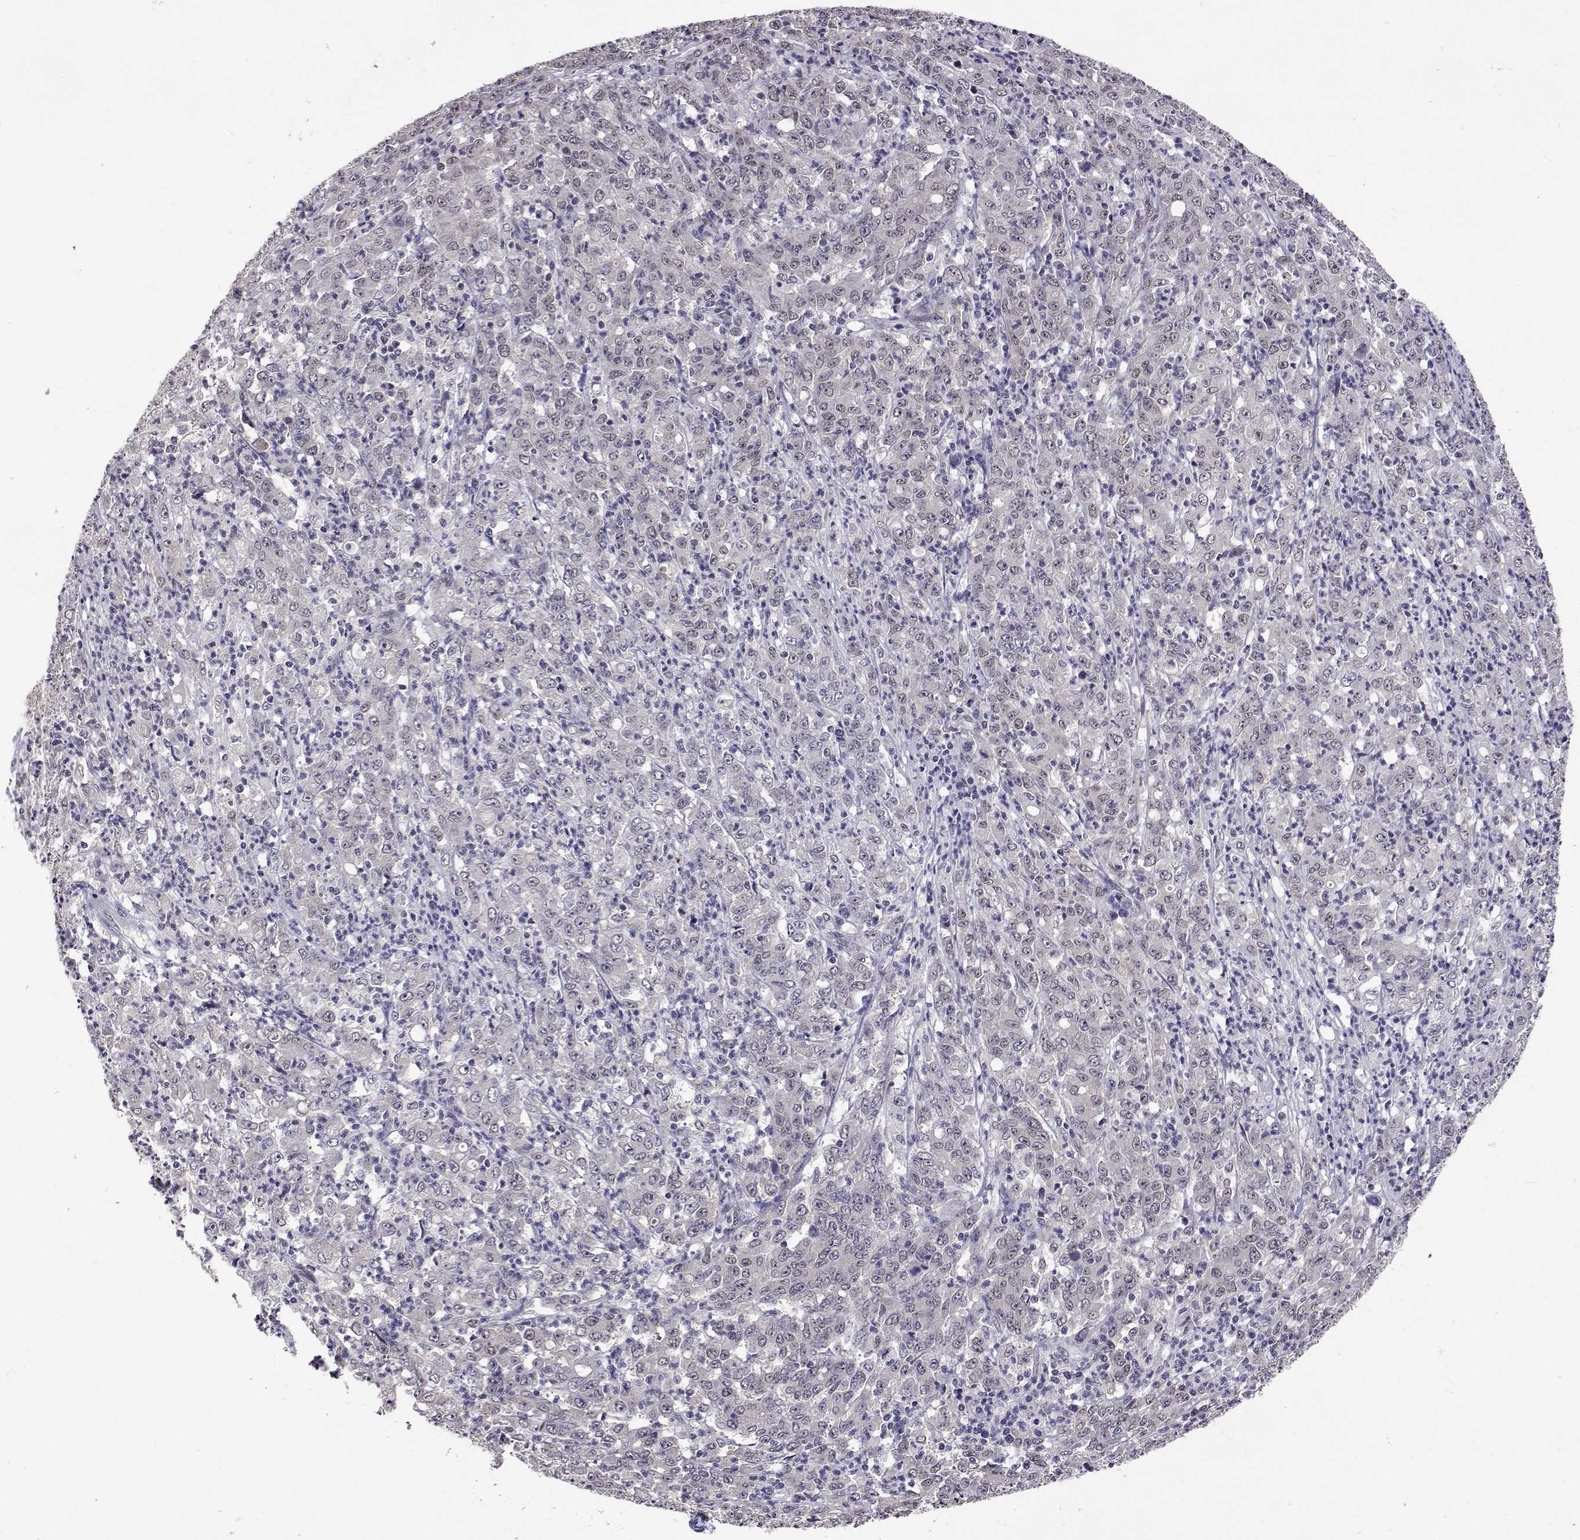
{"staining": {"intensity": "negative", "quantity": "none", "location": "none"}, "tissue": "stomach cancer", "cell_type": "Tumor cells", "image_type": "cancer", "snomed": [{"axis": "morphology", "description": "Adenocarcinoma, NOS"}, {"axis": "topography", "description": "Stomach, lower"}], "caption": "IHC image of neoplastic tissue: human stomach cancer stained with DAB exhibits no significant protein expression in tumor cells. The staining is performed using DAB (3,3'-diaminobenzidine) brown chromogen with nuclei counter-stained in using hematoxylin.", "gene": "HNRNPA0", "patient": {"sex": "female", "age": 71}}